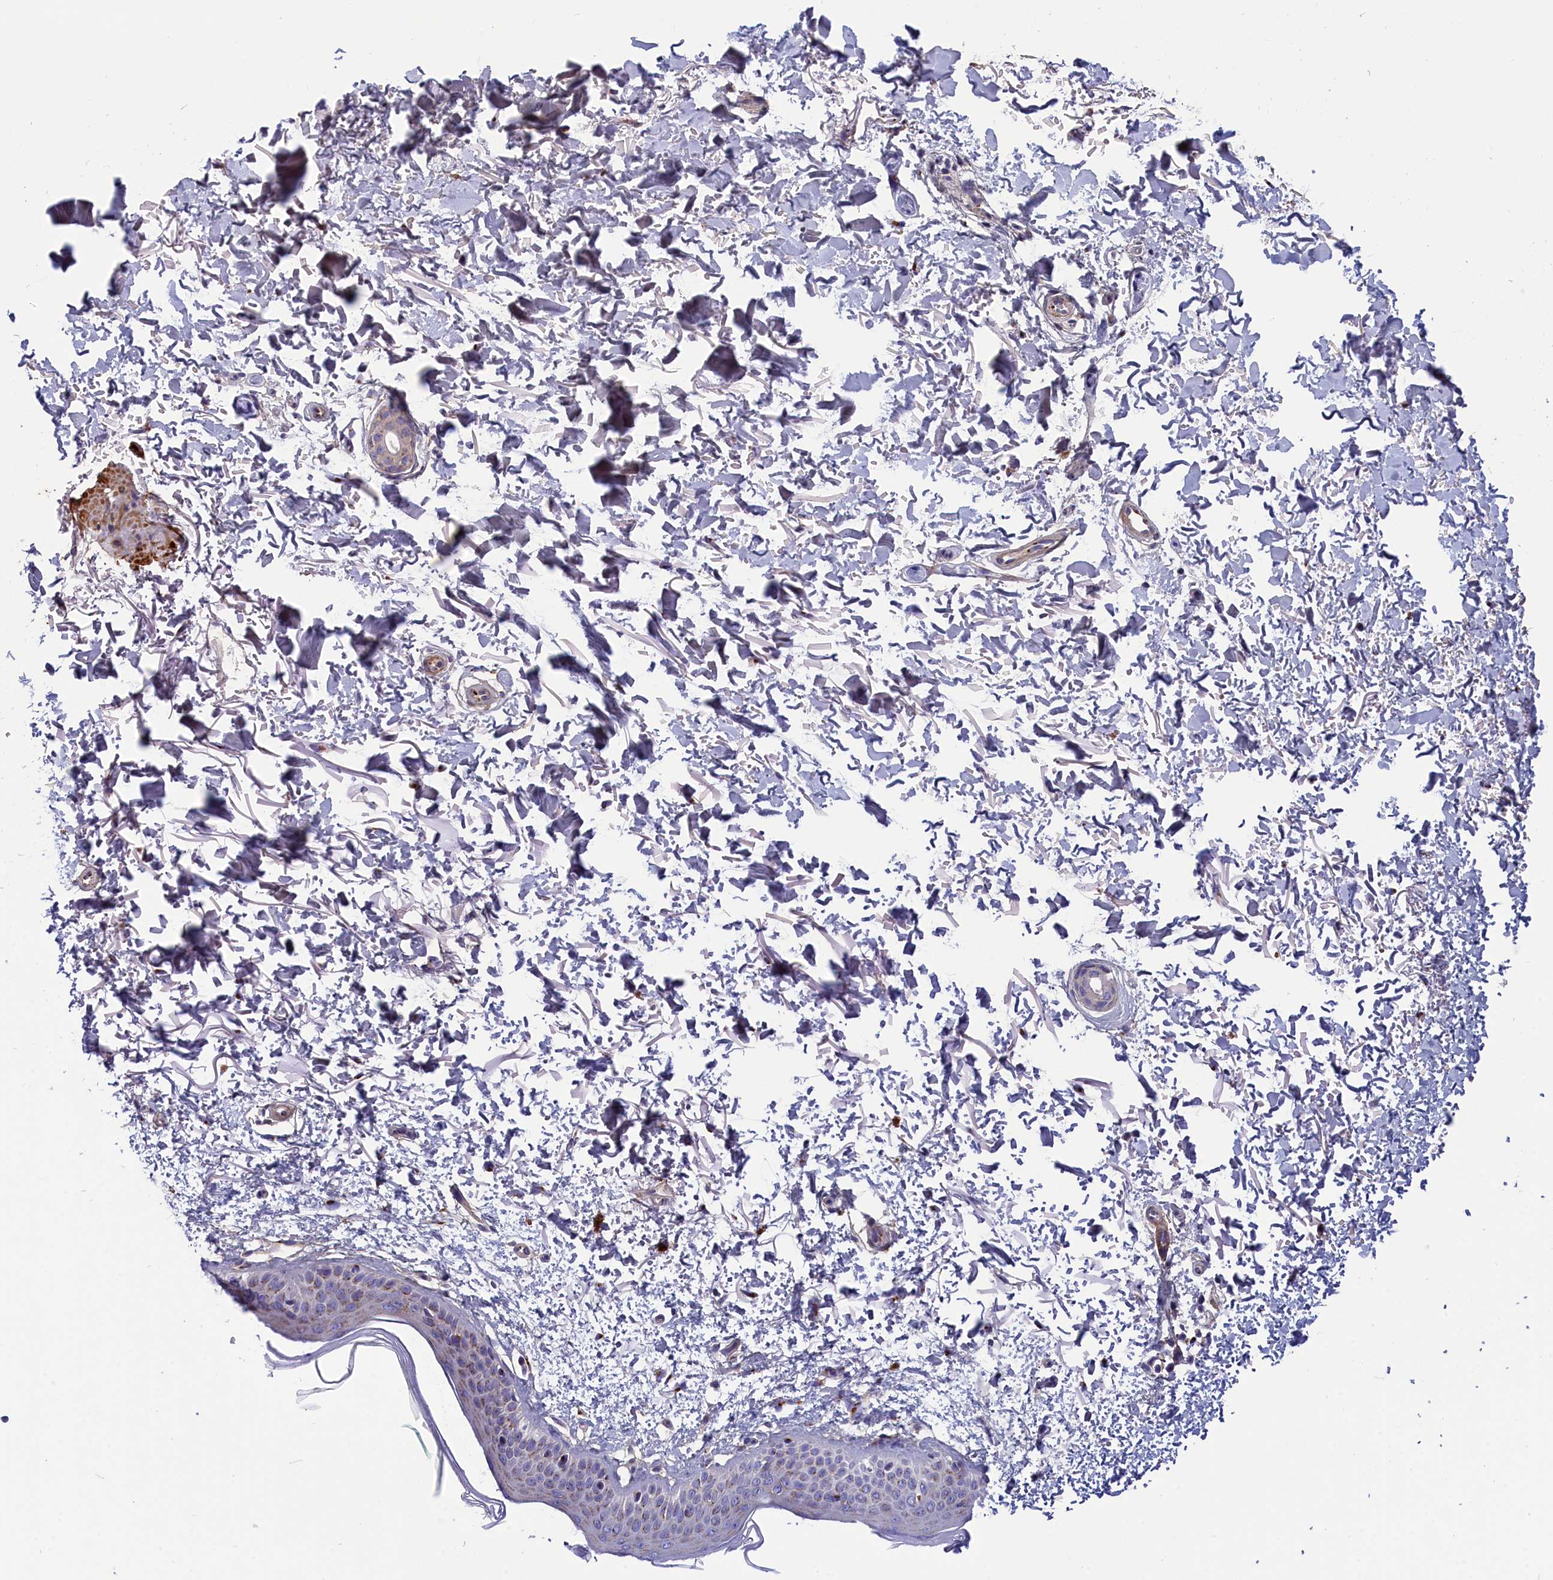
{"staining": {"intensity": "weak", "quantity": ">75%", "location": "cytoplasmic/membranous"}, "tissue": "skin", "cell_type": "Fibroblasts", "image_type": "normal", "snomed": [{"axis": "morphology", "description": "Normal tissue, NOS"}, {"axis": "topography", "description": "Skin"}], "caption": "Unremarkable skin demonstrates weak cytoplasmic/membranous staining in approximately >75% of fibroblasts (Stains: DAB in brown, nuclei in blue, Microscopy: brightfield microscopy at high magnification)..", "gene": "TUBGCP4", "patient": {"sex": "male", "age": 66}}